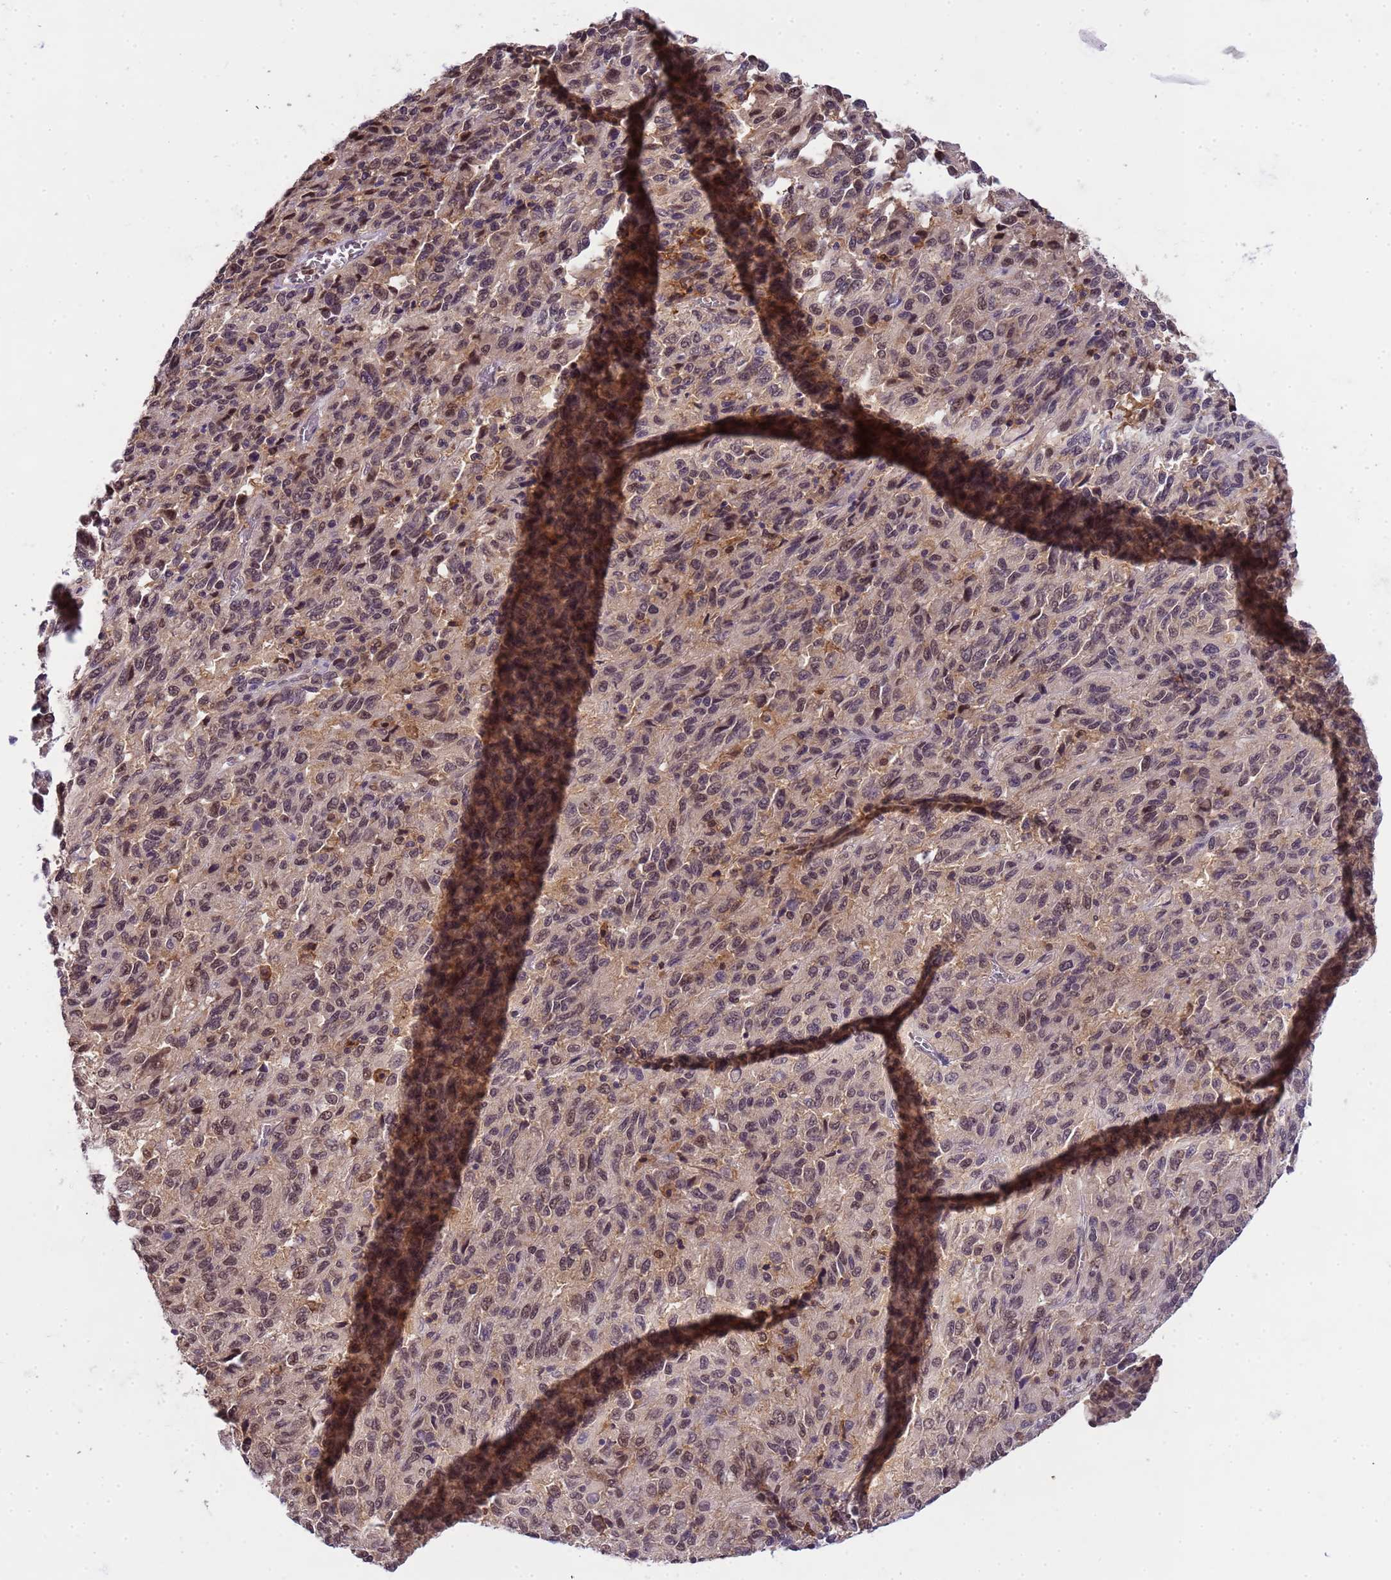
{"staining": {"intensity": "moderate", "quantity": ">75%", "location": "cytoplasmic/membranous,nuclear"}, "tissue": "melanoma", "cell_type": "Tumor cells", "image_type": "cancer", "snomed": [{"axis": "morphology", "description": "Malignant melanoma, Metastatic site"}, {"axis": "topography", "description": "Lung"}], "caption": "An image of malignant melanoma (metastatic site) stained for a protein demonstrates moderate cytoplasmic/membranous and nuclear brown staining in tumor cells.", "gene": "CD53", "patient": {"sex": "male", "age": 64}}